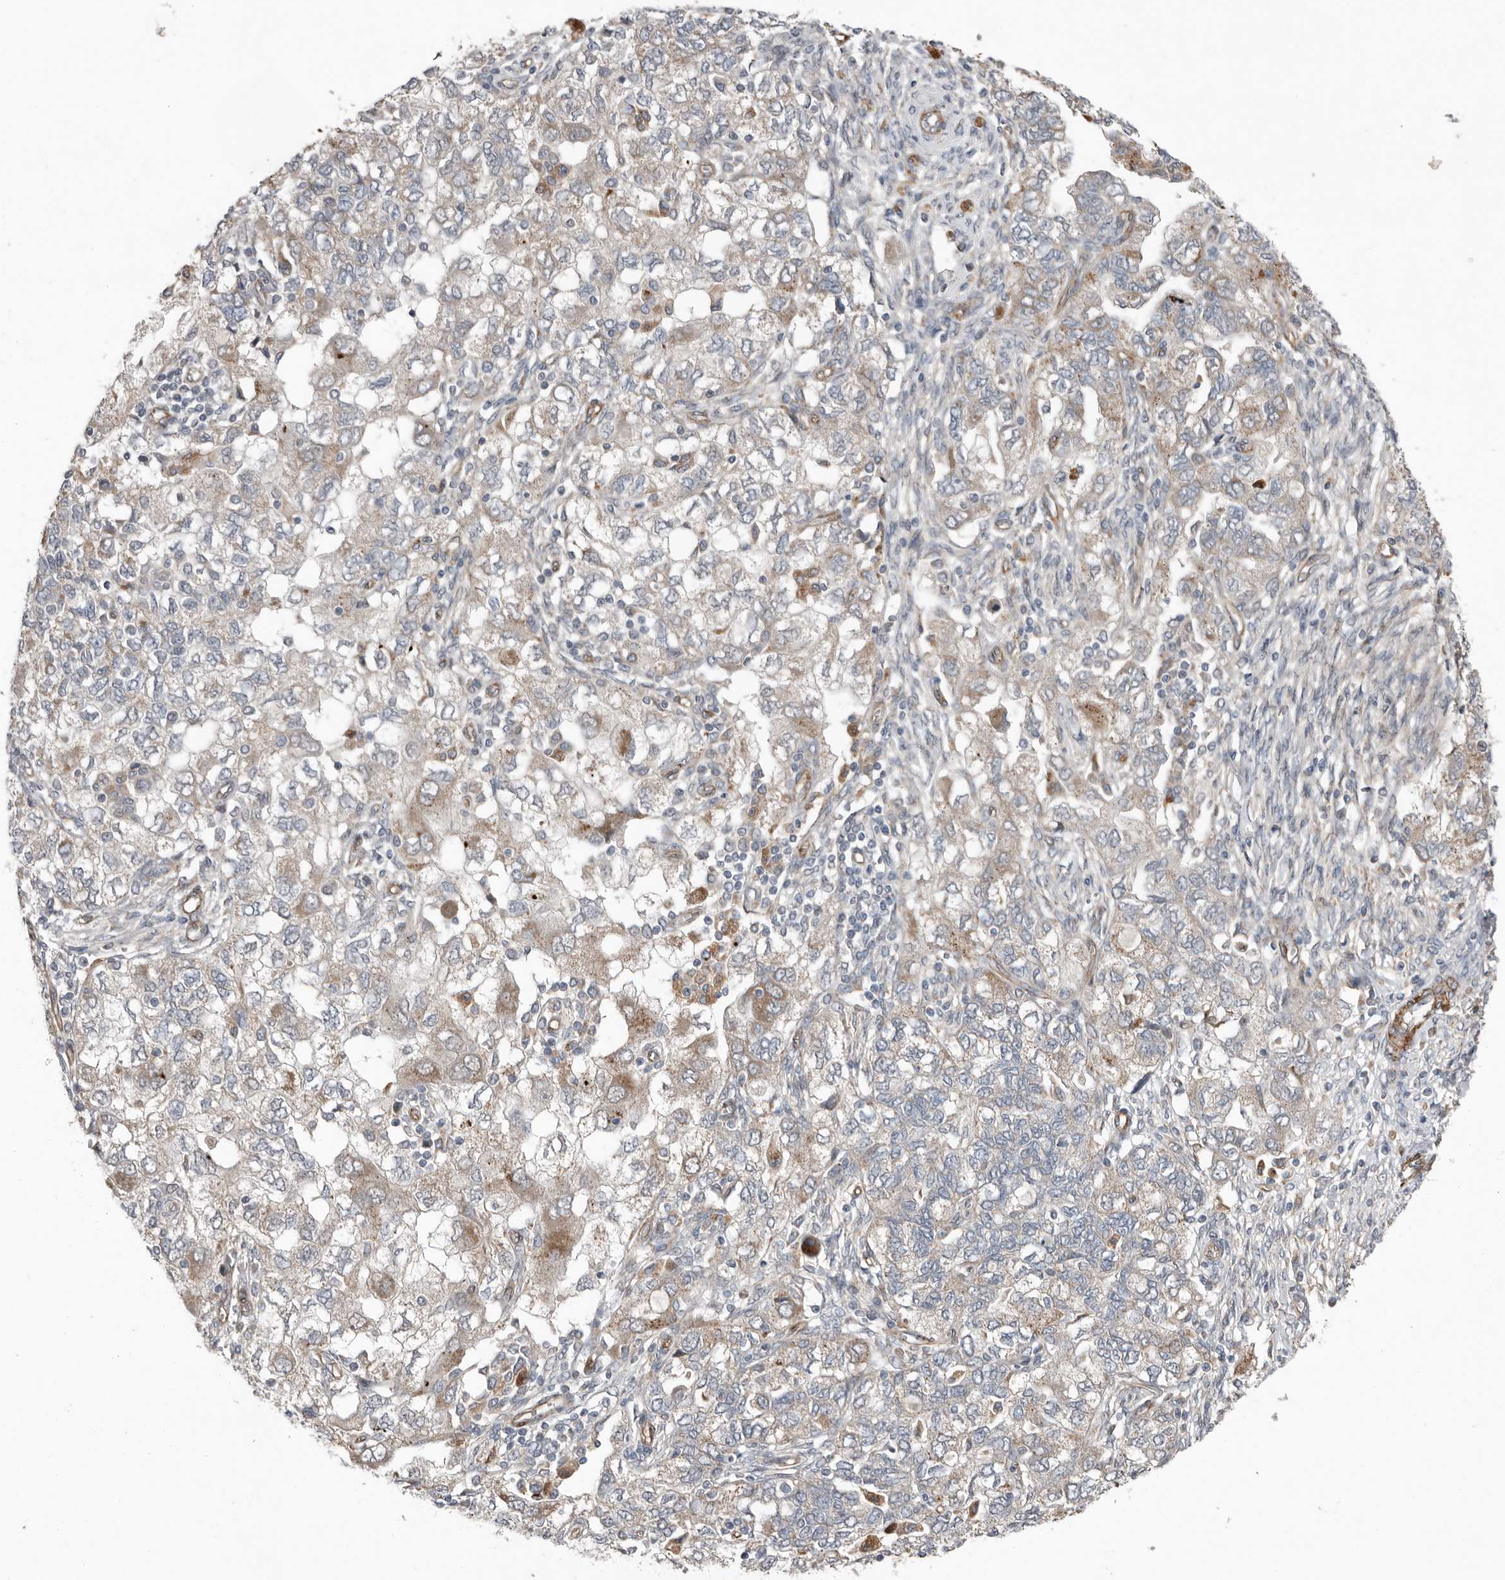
{"staining": {"intensity": "weak", "quantity": "25%-75%", "location": "cytoplasmic/membranous"}, "tissue": "ovarian cancer", "cell_type": "Tumor cells", "image_type": "cancer", "snomed": [{"axis": "morphology", "description": "Carcinoma, NOS"}, {"axis": "morphology", "description": "Cystadenocarcinoma, serous, NOS"}, {"axis": "topography", "description": "Ovary"}], "caption": "Human ovarian cancer (carcinoma) stained with a brown dye exhibits weak cytoplasmic/membranous positive expression in about 25%-75% of tumor cells.", "gene": "RANBP17", "patient": {"sex": "female", "age": 69}}